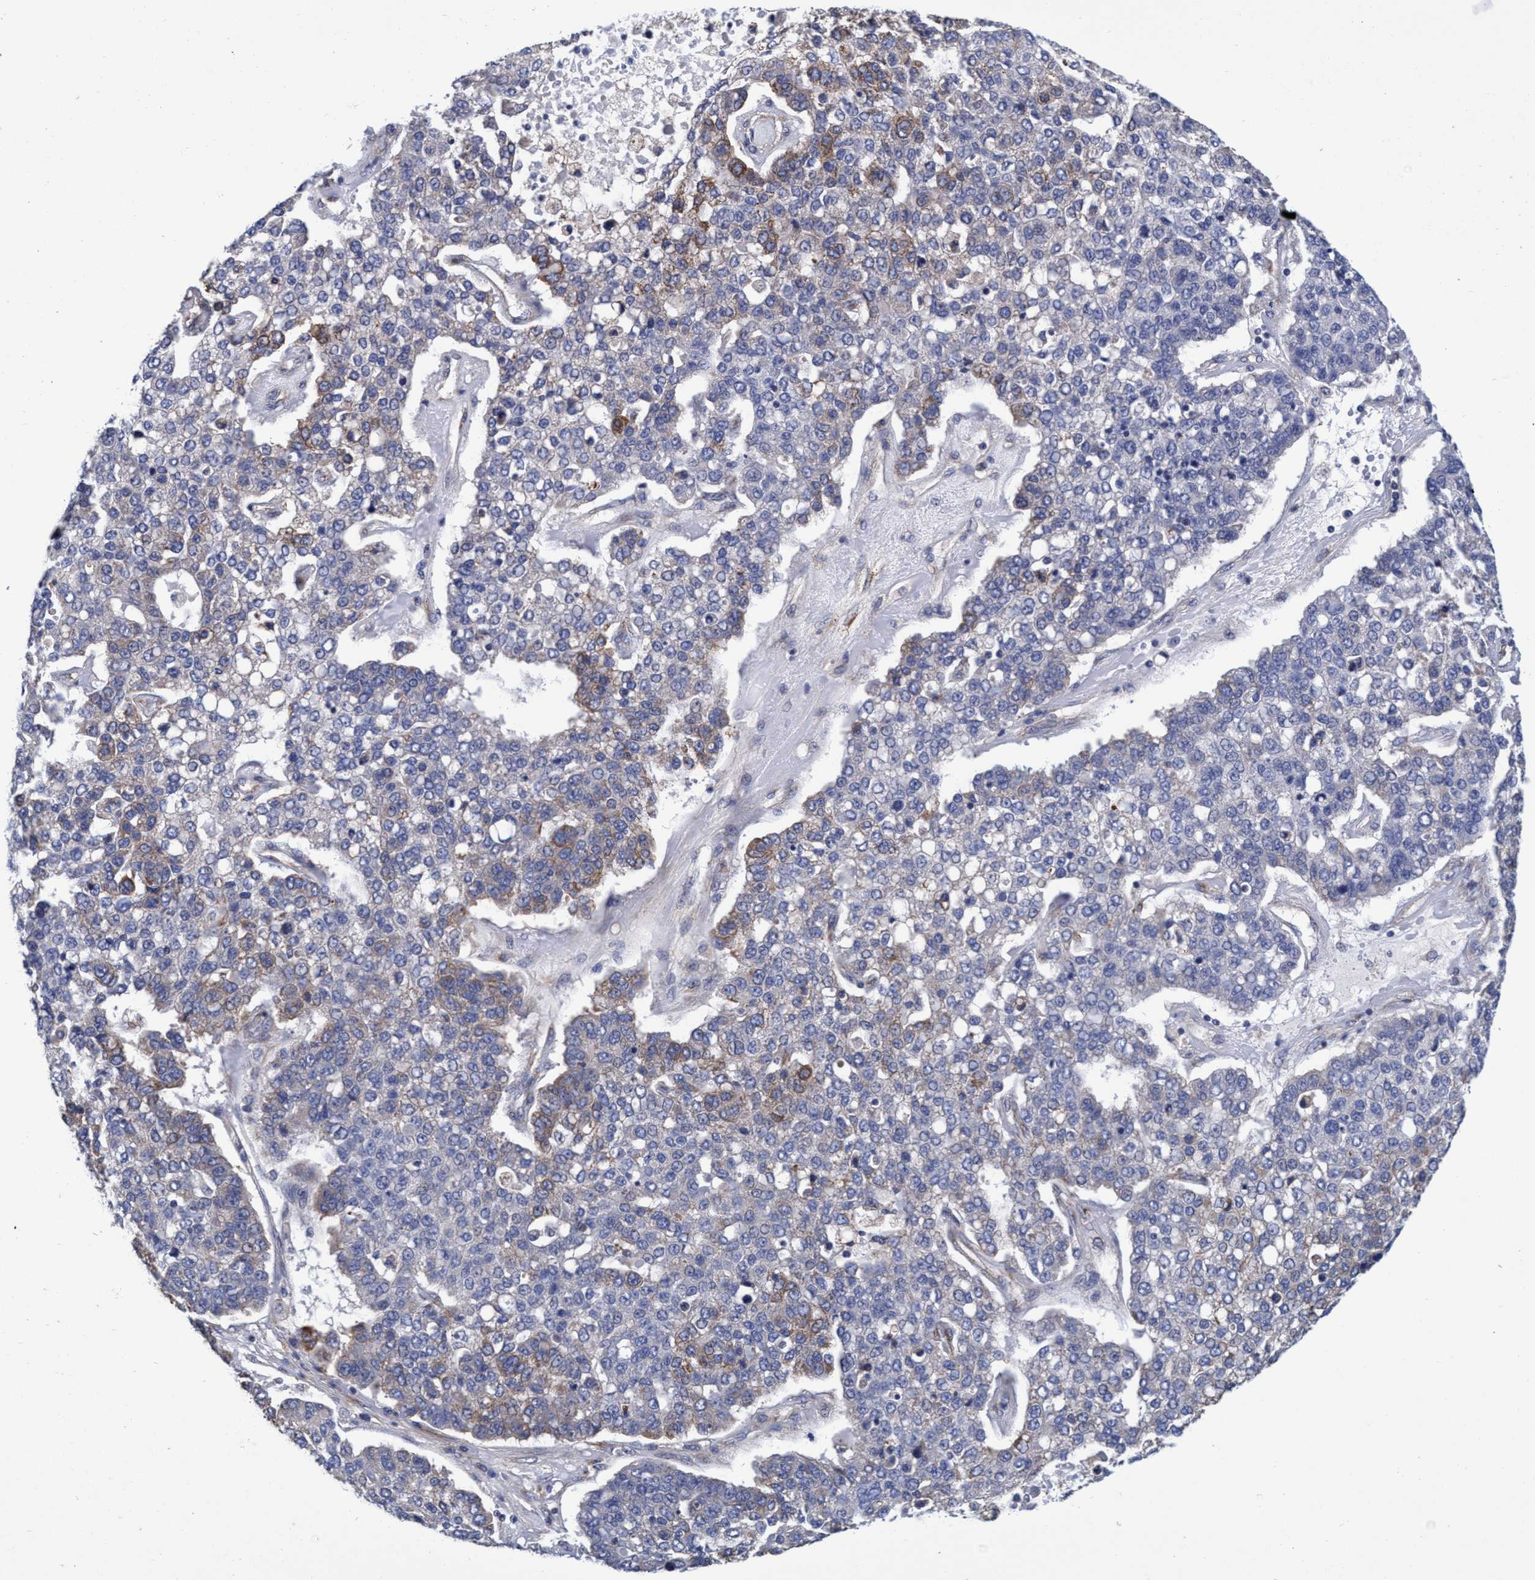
{"staining": {"intensity": "moderate", "quantity": "<25%", "location": "cytoplasmic/membranous"}, "tissue": "pancreatic cancer", "cell_type": "Tumor cells", "image_type": "cancer", "snomed": [{"axis": "morphology", "description": "Adenocarcinoma, NOS"}, {"axis": "topography", "description": "Pancreas"}], "caption": "An image of adenocarcinoma (pancreatic) stained for a protein exhibits moderate cytoplasmic/membranous brown staining in tumor cells.", "gene": "CALCOCO2", "patient": {"sex": "female", "age": 61}}